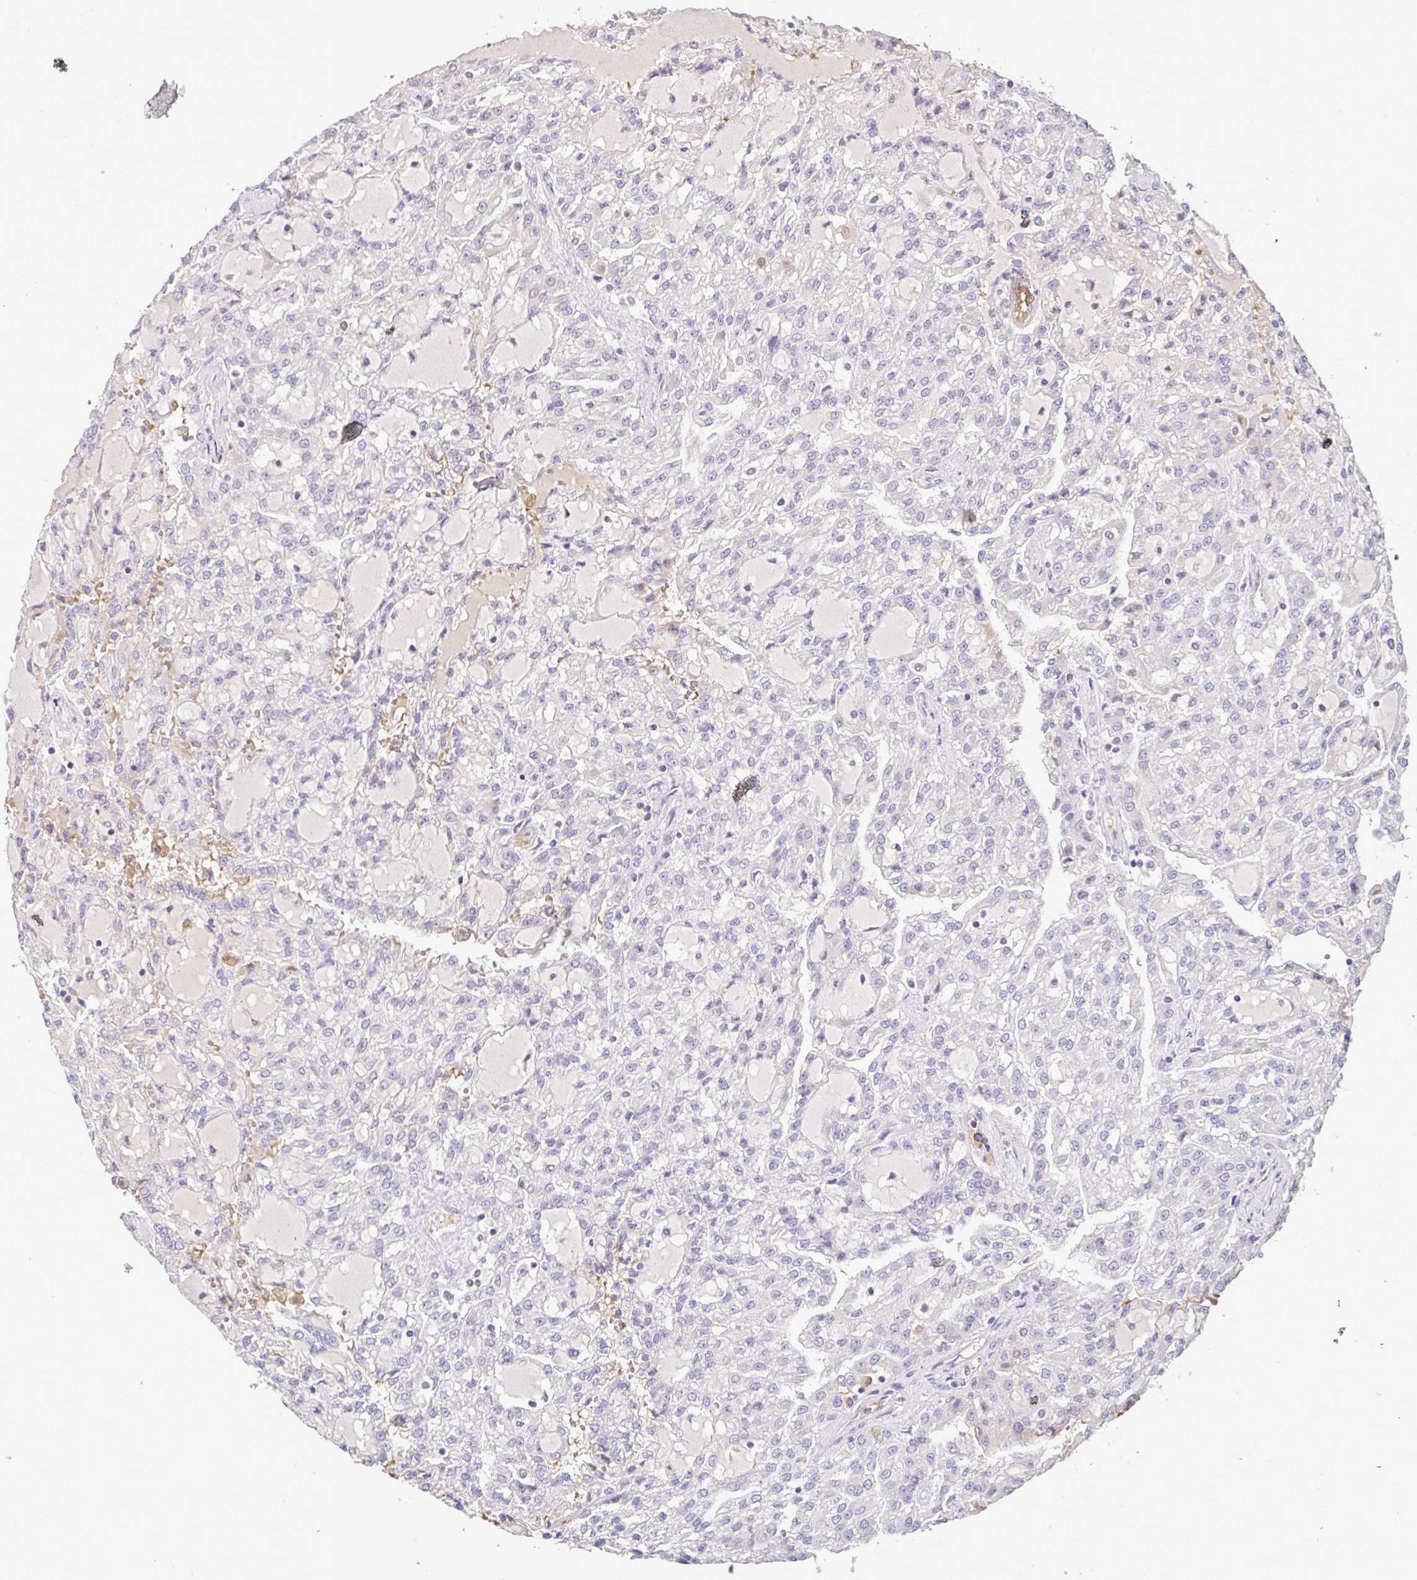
{"staining": {"intensity": "negative", "quantity": "none", "location": "none"}, "tissue": "renal cancer", "cell_type": "Tumor cells", "image_type": "cancer", "snomed": [{"axis": "morphology", "description": "Adenocarcinoma, NOS"}, {"axis": "topography", "description": "Kidney"}], "caption": "Renal adenocarcinoma was stained to show a protein in brown. There is no significant staining in tumor cells.", "gene": "C1QTNF9B", "patient": {"sex": "male", "age": 63}}